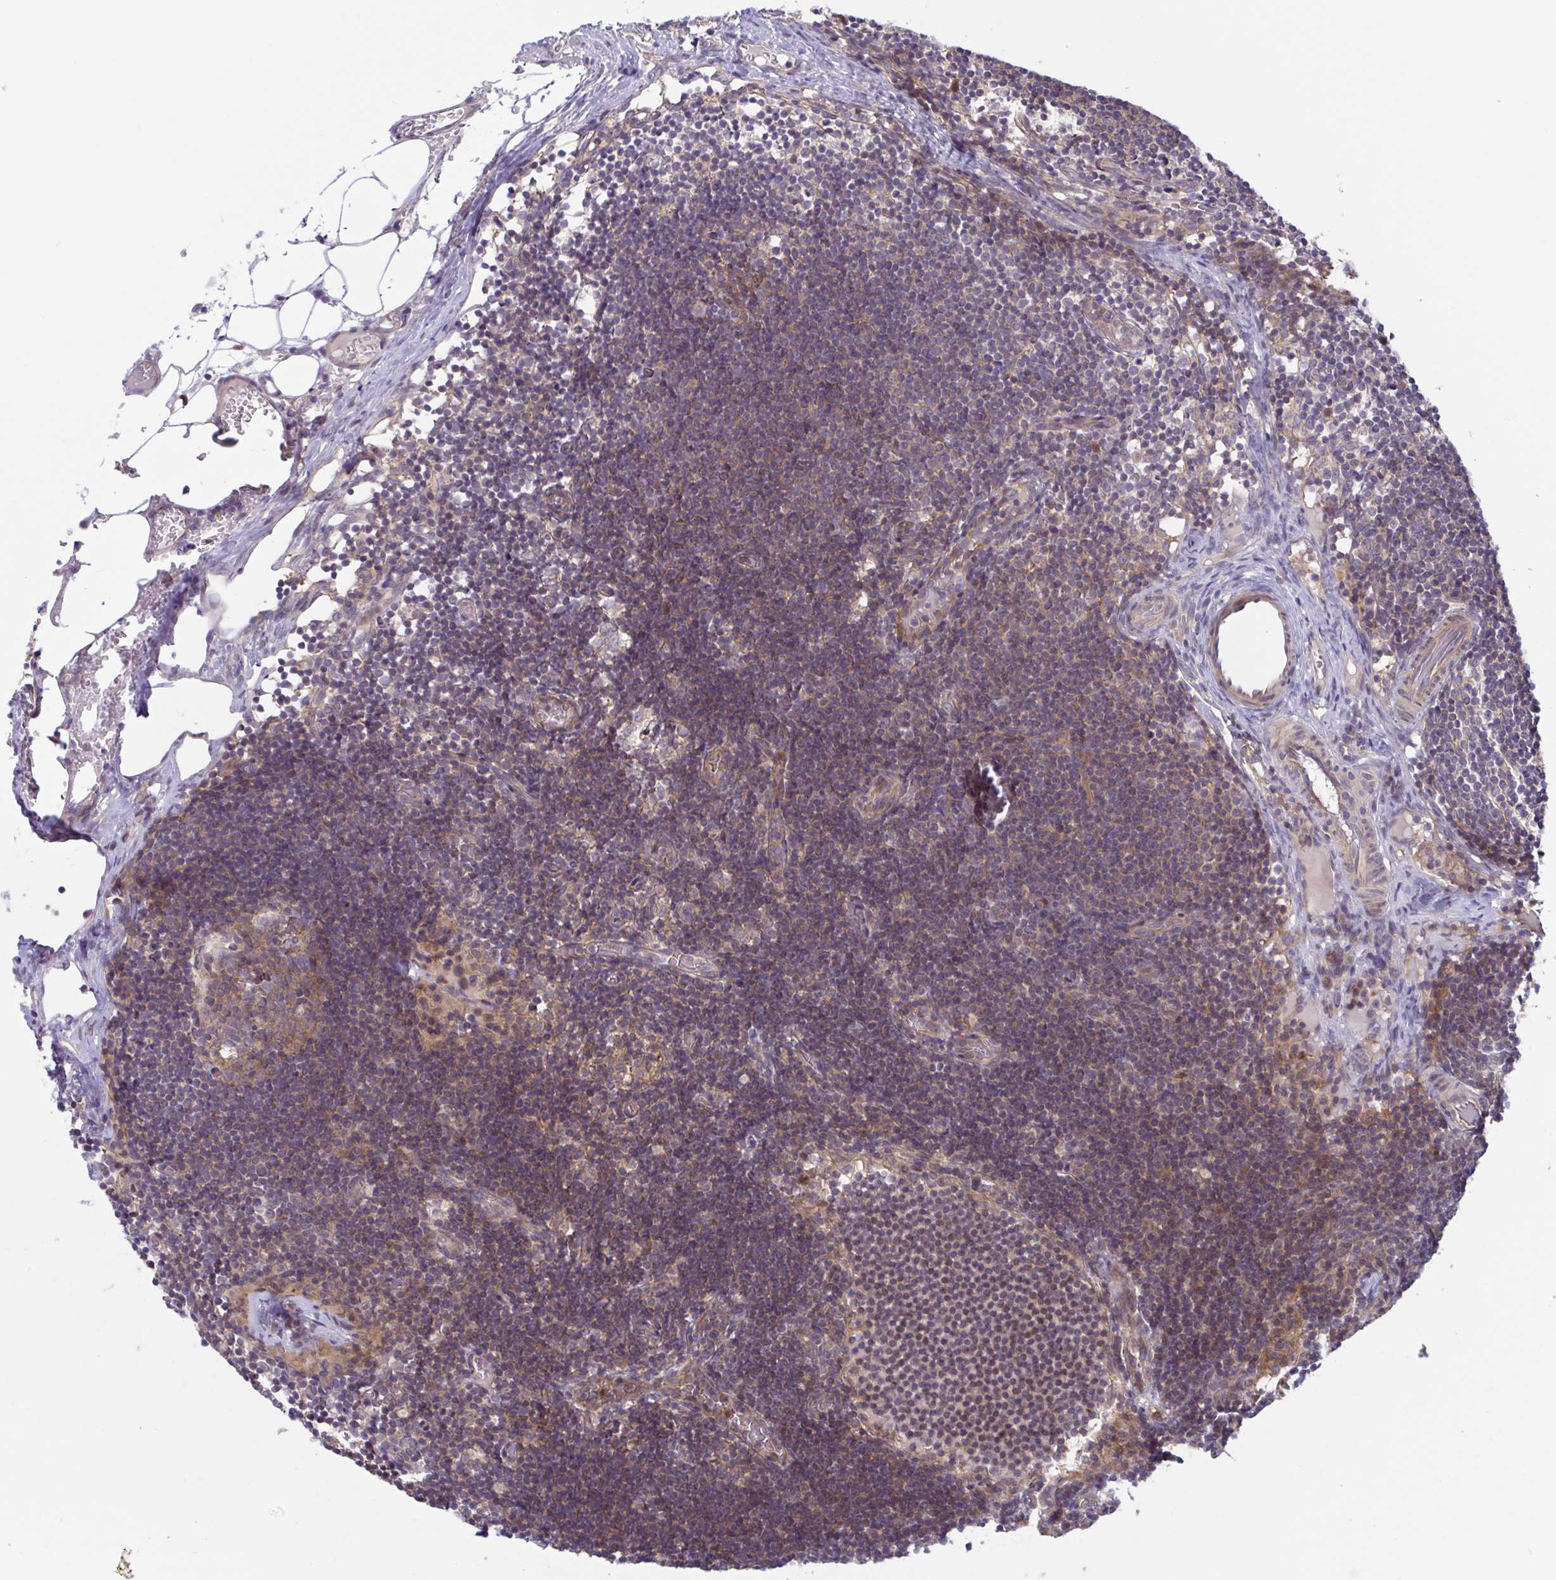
{"staining": {"intensity": "moderate", "quantity": "25%-75%", "location": "cytoplasmic/membranous"}, "tissue": "lymph node", "cell_type": "Germinal center cells", "image_type": "normal", "snomed": [{"axis": "morphology", "description": "Normal tissue, NOS"}, {"axis": "topography", "description": "Lymph node"}], "caption": "The histopathology image displays immunohistochemical staining of normal lymph node. There is moderate cytoplasmic/membranous expression is appreciated in about 25%-75% of germinal center cells.", "gene": "LMNTD2", "patient": {"sex": "female", "age": 31}}